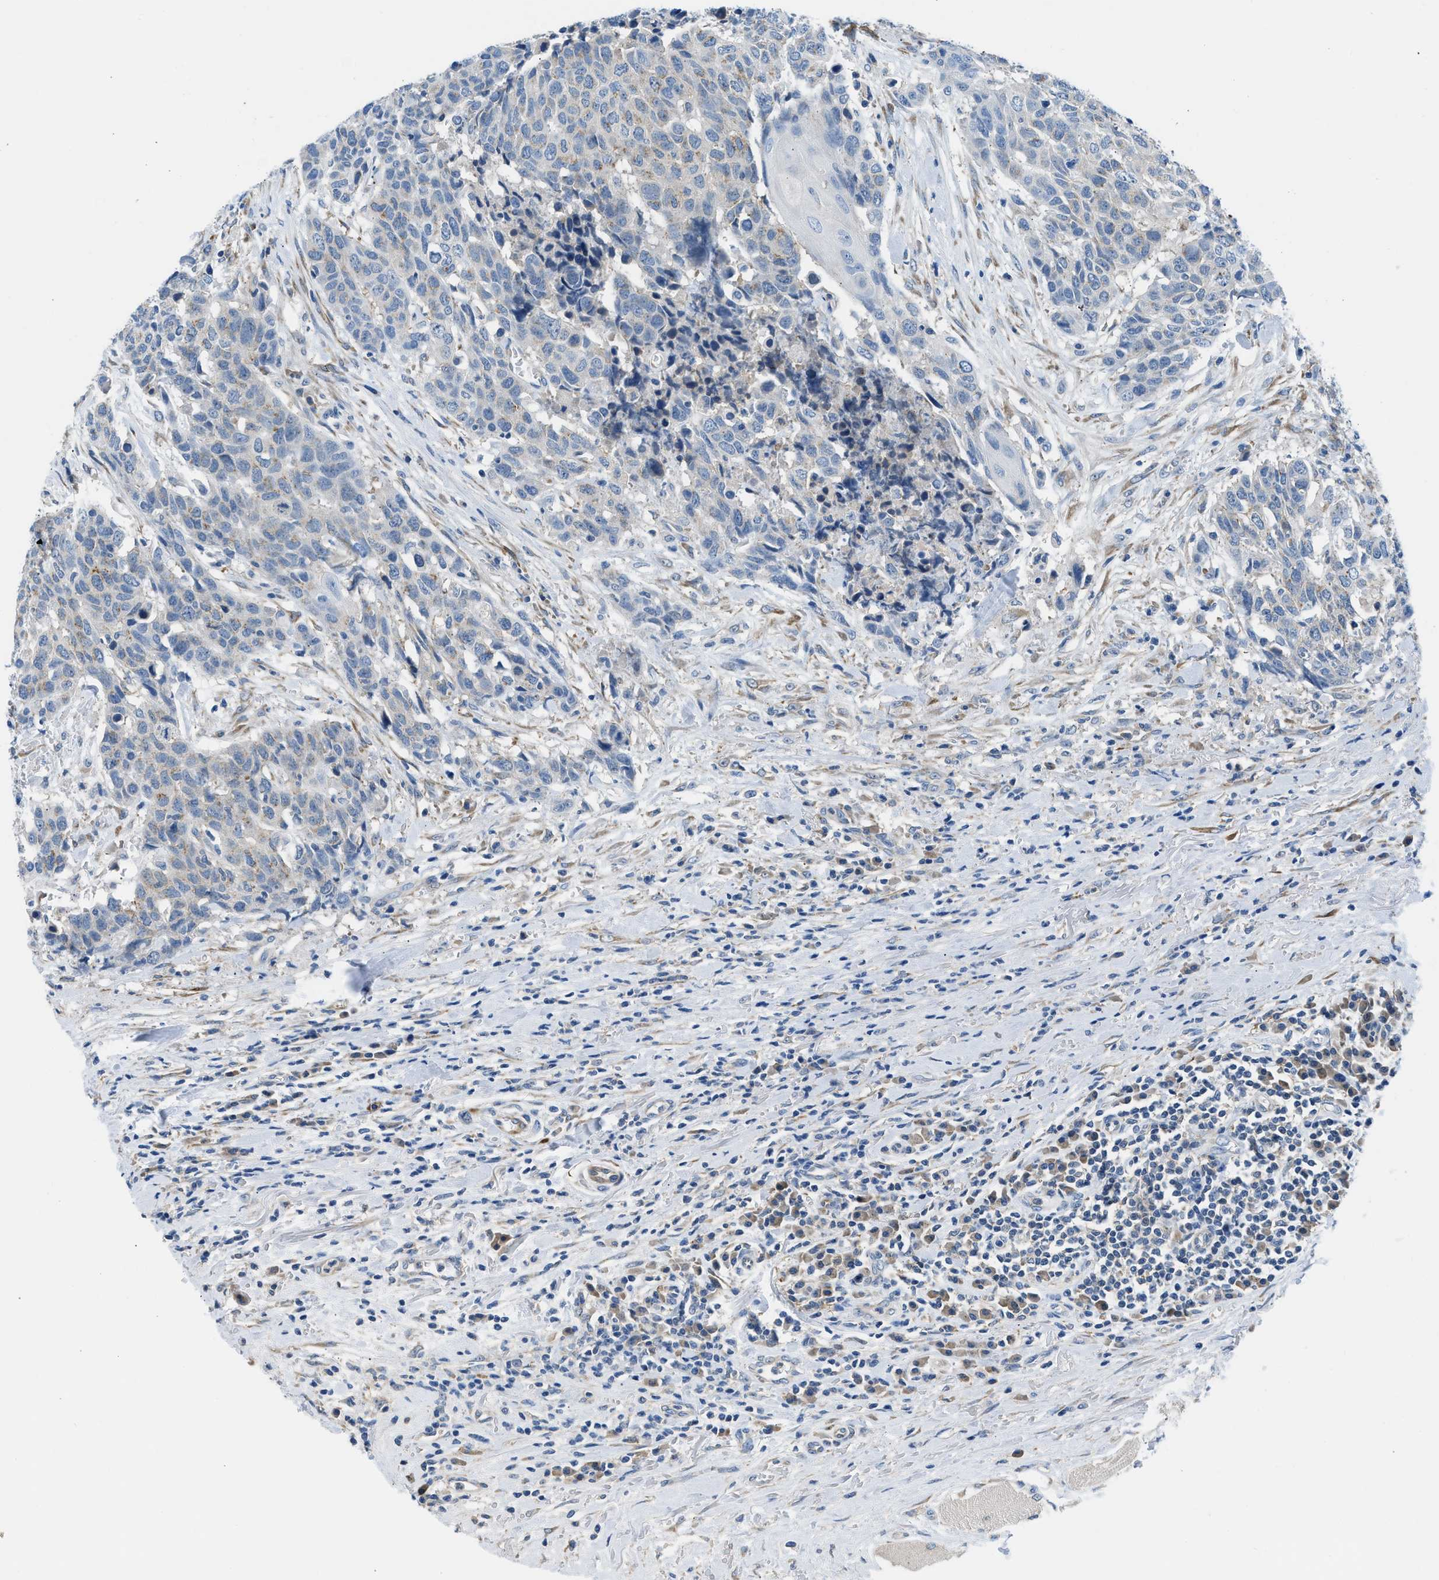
{"staining": {"intensity": "negative", "quantity": "none", "location": "none"}, "tissue": "head and neck cancer", "cell_type": "Tumor cells", "image_type": "cancer", "snomed": [{"axis": "morphology", "description": "Squamous cell carcinoma, NOS"}, {"axis": "topography", "description": "Head-Neck"}], "caption": "This is an immunohistochemistry micrograph of human head and neck cancer (squamous cell carcinoma). There is no staining in tumor cells.", "gene": "BNC2", "patient": {"sex": "male", "age": 66}}